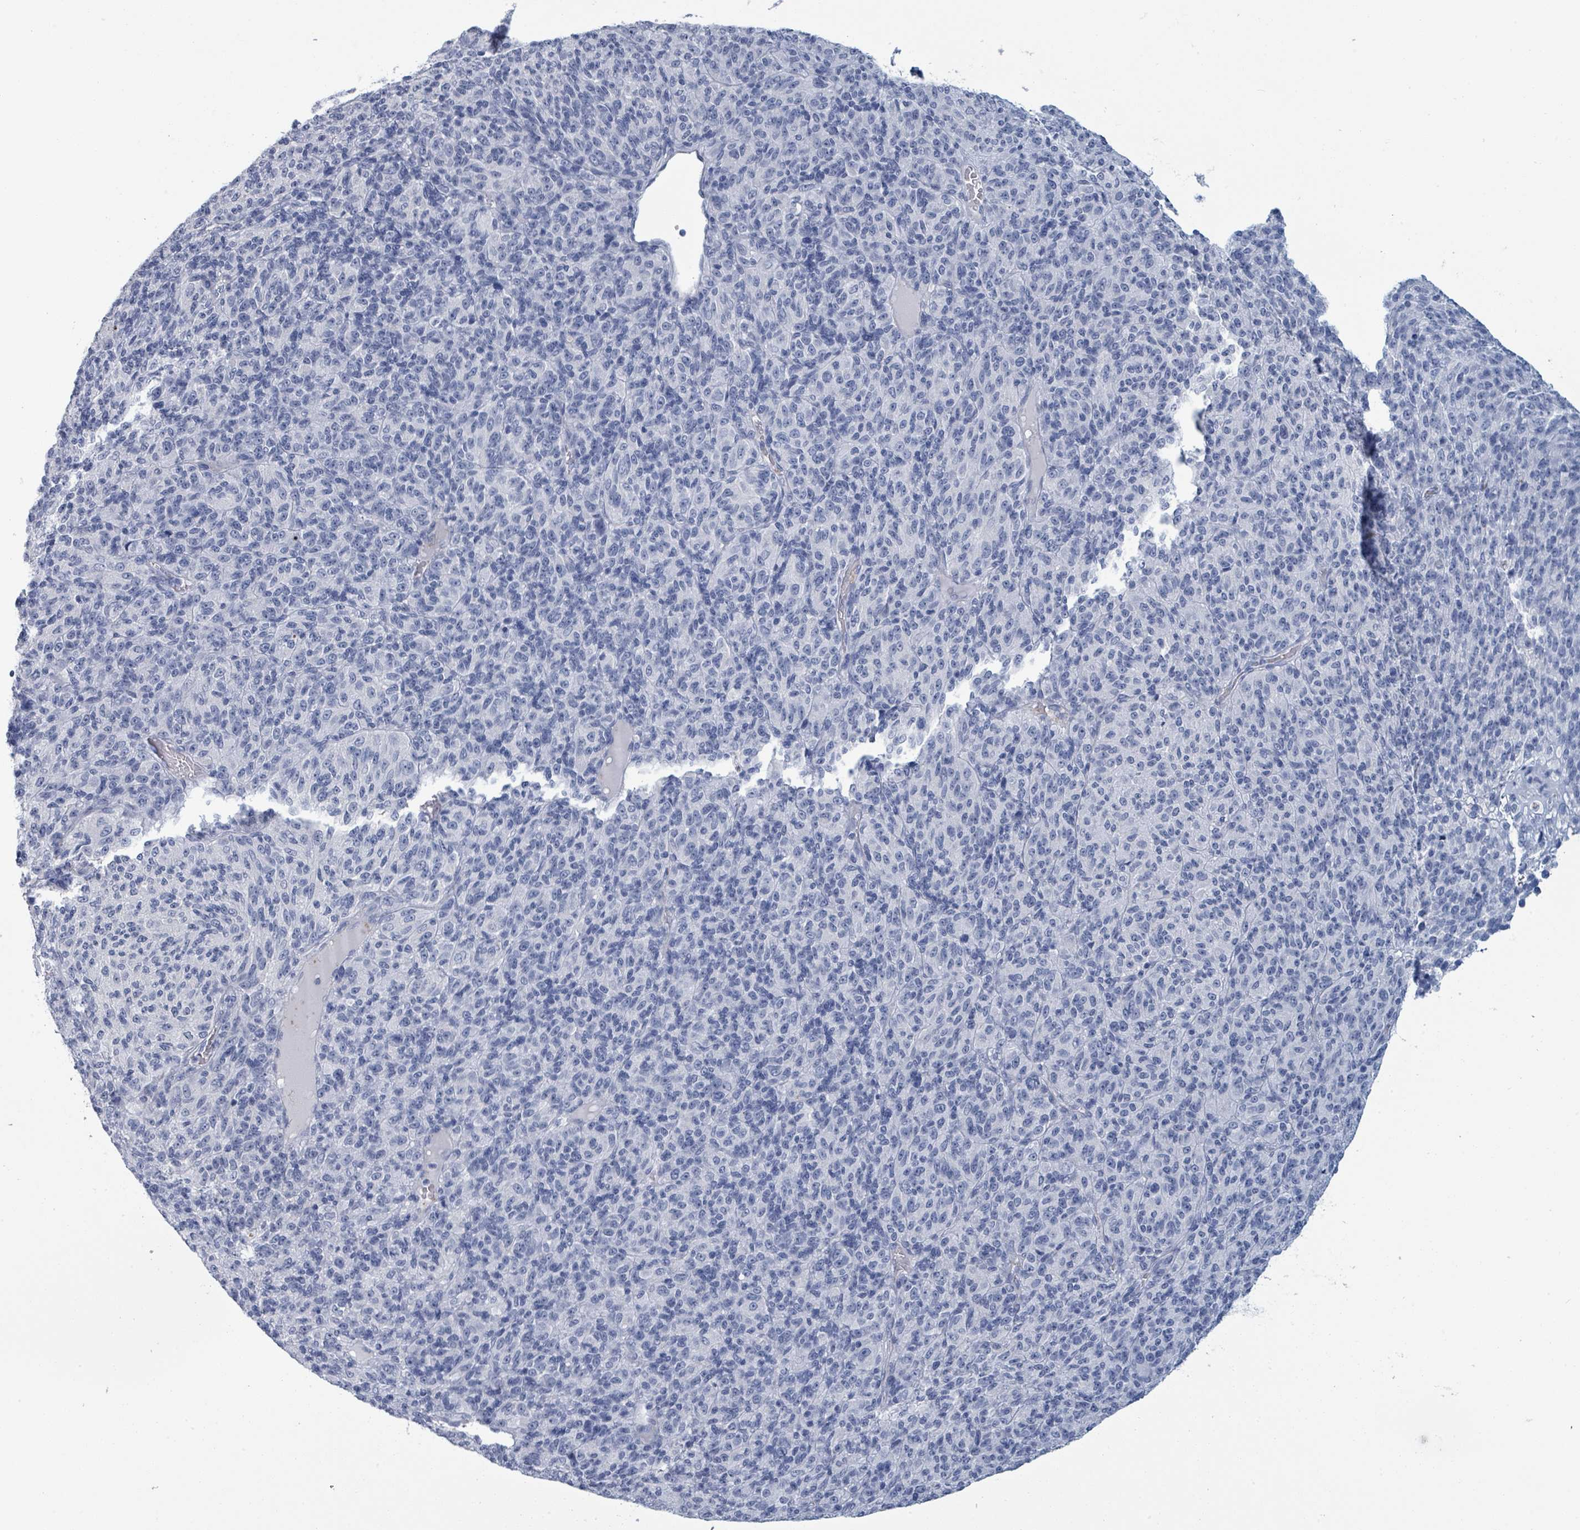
{"staining": {"intensity": "negative", "quantity": "none", "location": "none"}, "tissue": "melanoma", "cell_type": "Tumor cells", "image_type": "cancer", "snomed": [{"axis": "morphology", "description": "Malignant melanoma, Metastatic site"}, {"axis": "topography", "description": "Brain"}], "caption": "The IHC photomicrograph has no significant expression in tumor cells of melanoma tissue.", "gene": "VPS13D", "patient": {"sex": "female", "age": 56}}